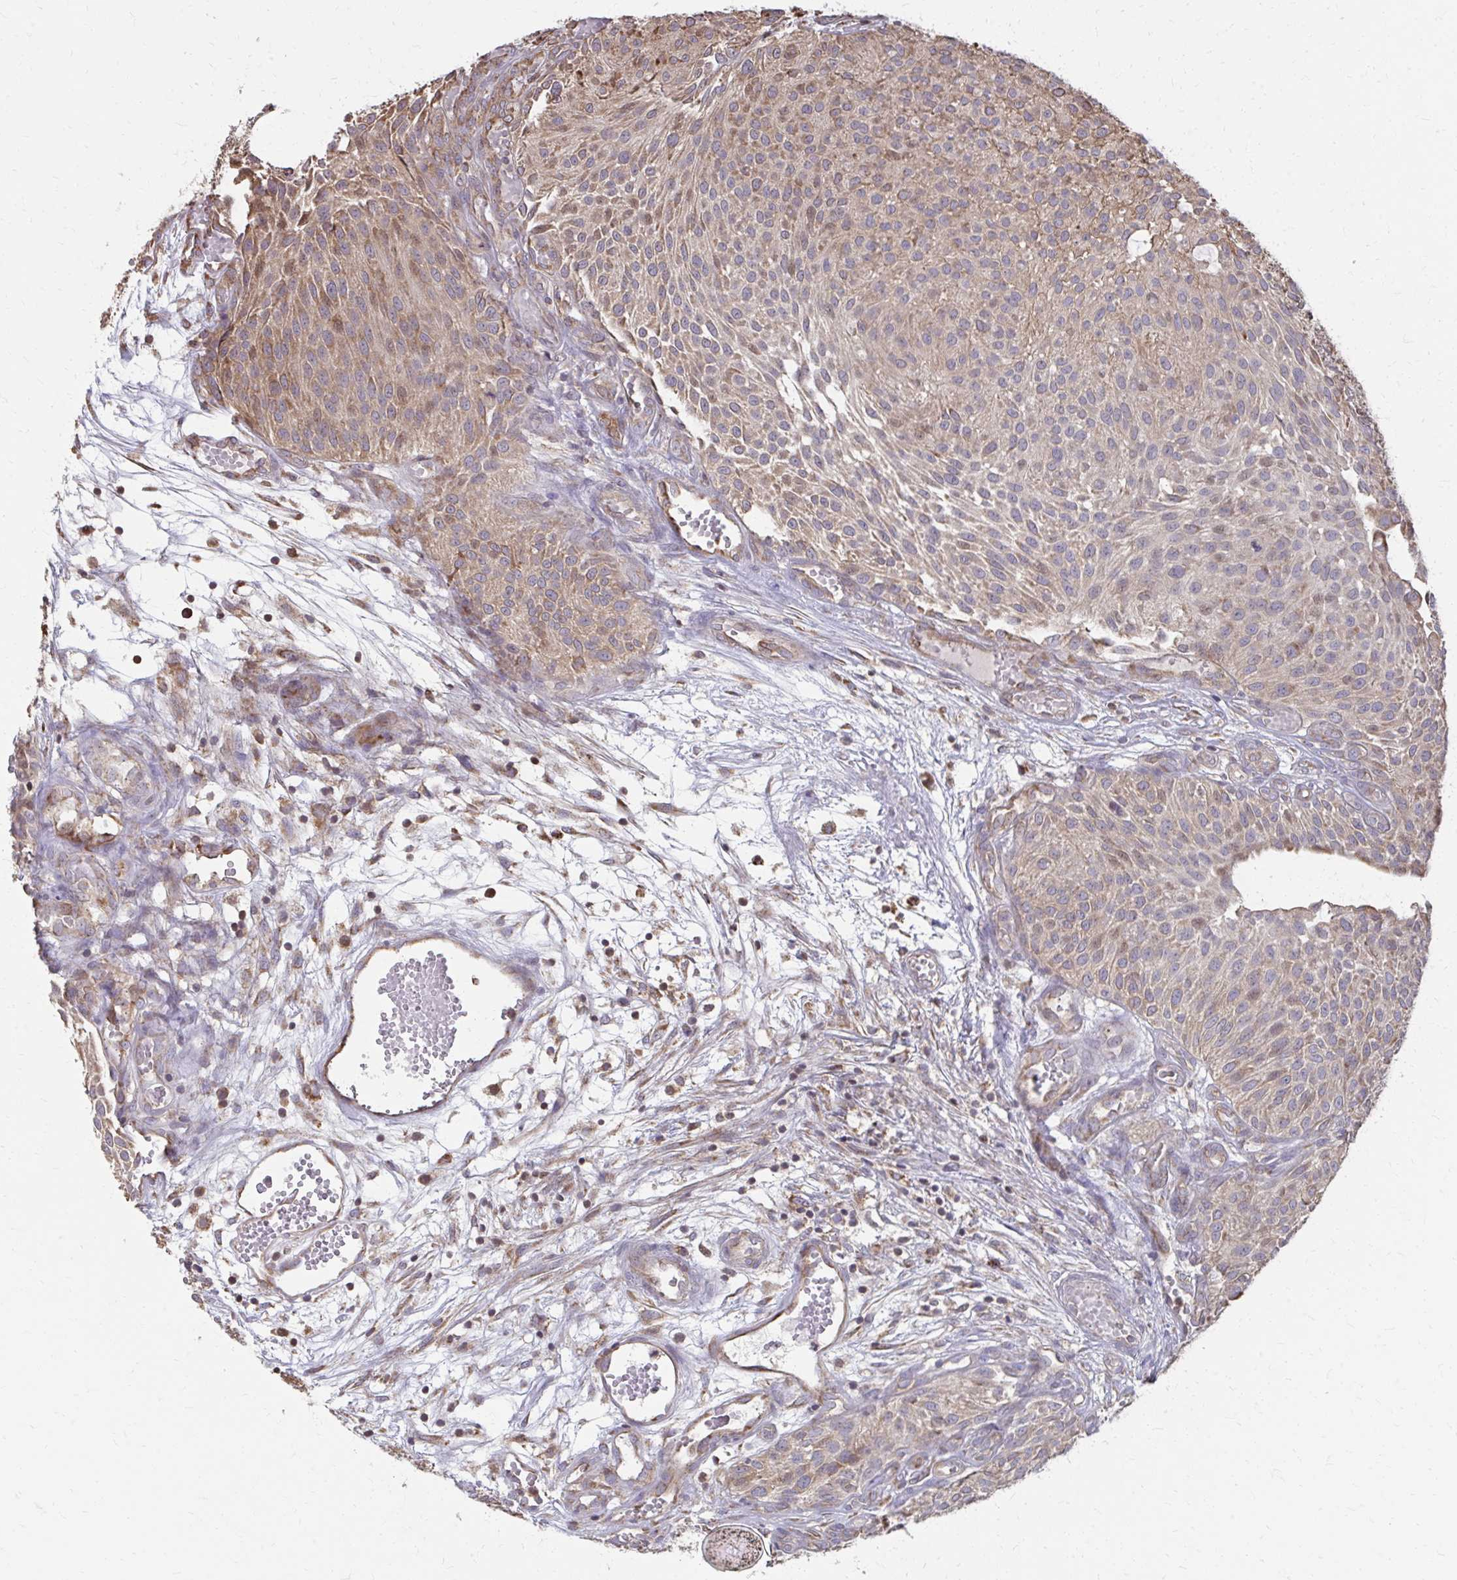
{"staining": {"intensity": "moderate", "quantity": ">75%", "location": "cytoplasmic/membranous"}, "tissue": "urothelial cancer", "cell_type": "Tumor cells", "image_type": "cancer", "snomed": [{"axis": "morphology", "description": "Urothelial carcinoma, NOS"}, {"axis": "topography", "description": "Urinary bladder"}], "caption": "This histopathology image reveals immunohistochemistry (IHC) staining of urothelial cancer, with medium moderate cytoplasmic/membranous expression in about >75% of tumor cells.", "gene": "ZNF778", "patient": {"sex": "male", "age": 84}}